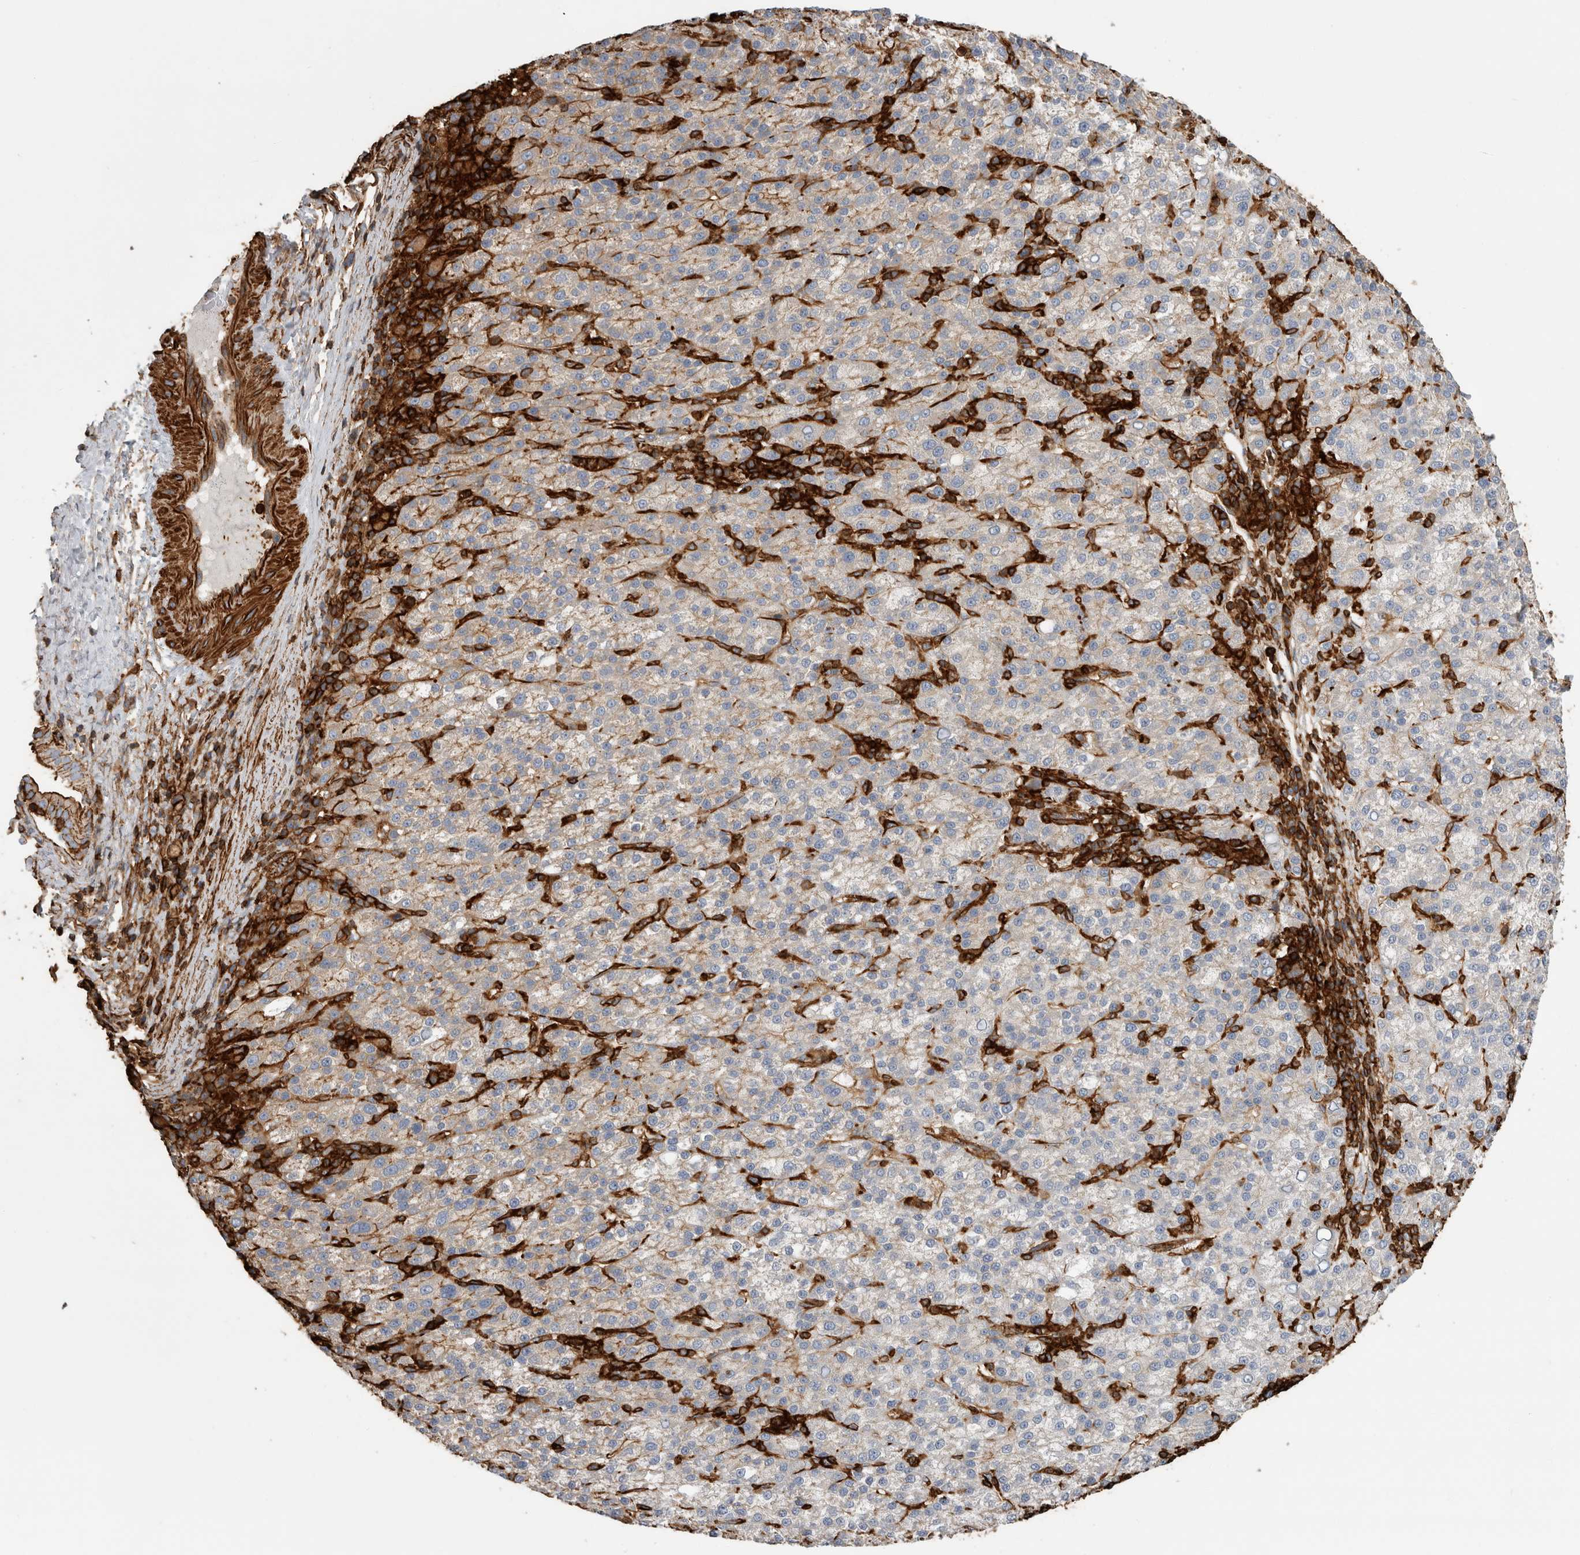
{"staining": {"intensity": "strong", "quantity": "<25%", "location": "cytoplasmic/membranous"}, "tissue": "liver cancer", "cell_type": "Tumor cells", "image_type": "cancer", "snomed": [{"axis": "morphology", "description": "Carcinoma, Hepatocellular, NOS"}, {"axis": "topography", "description": "Liver"}], "caption": "DAB (3,3'-diaminobenzidine) immunohistochemical staining of human liver cancer (hepatocellular carcinoma) shows strong cytoplasmic/membranous protein expression in approximately <25% of tumor cells.", "gene": "GPER1", "patient": {"sex": "female", "age": 58}}